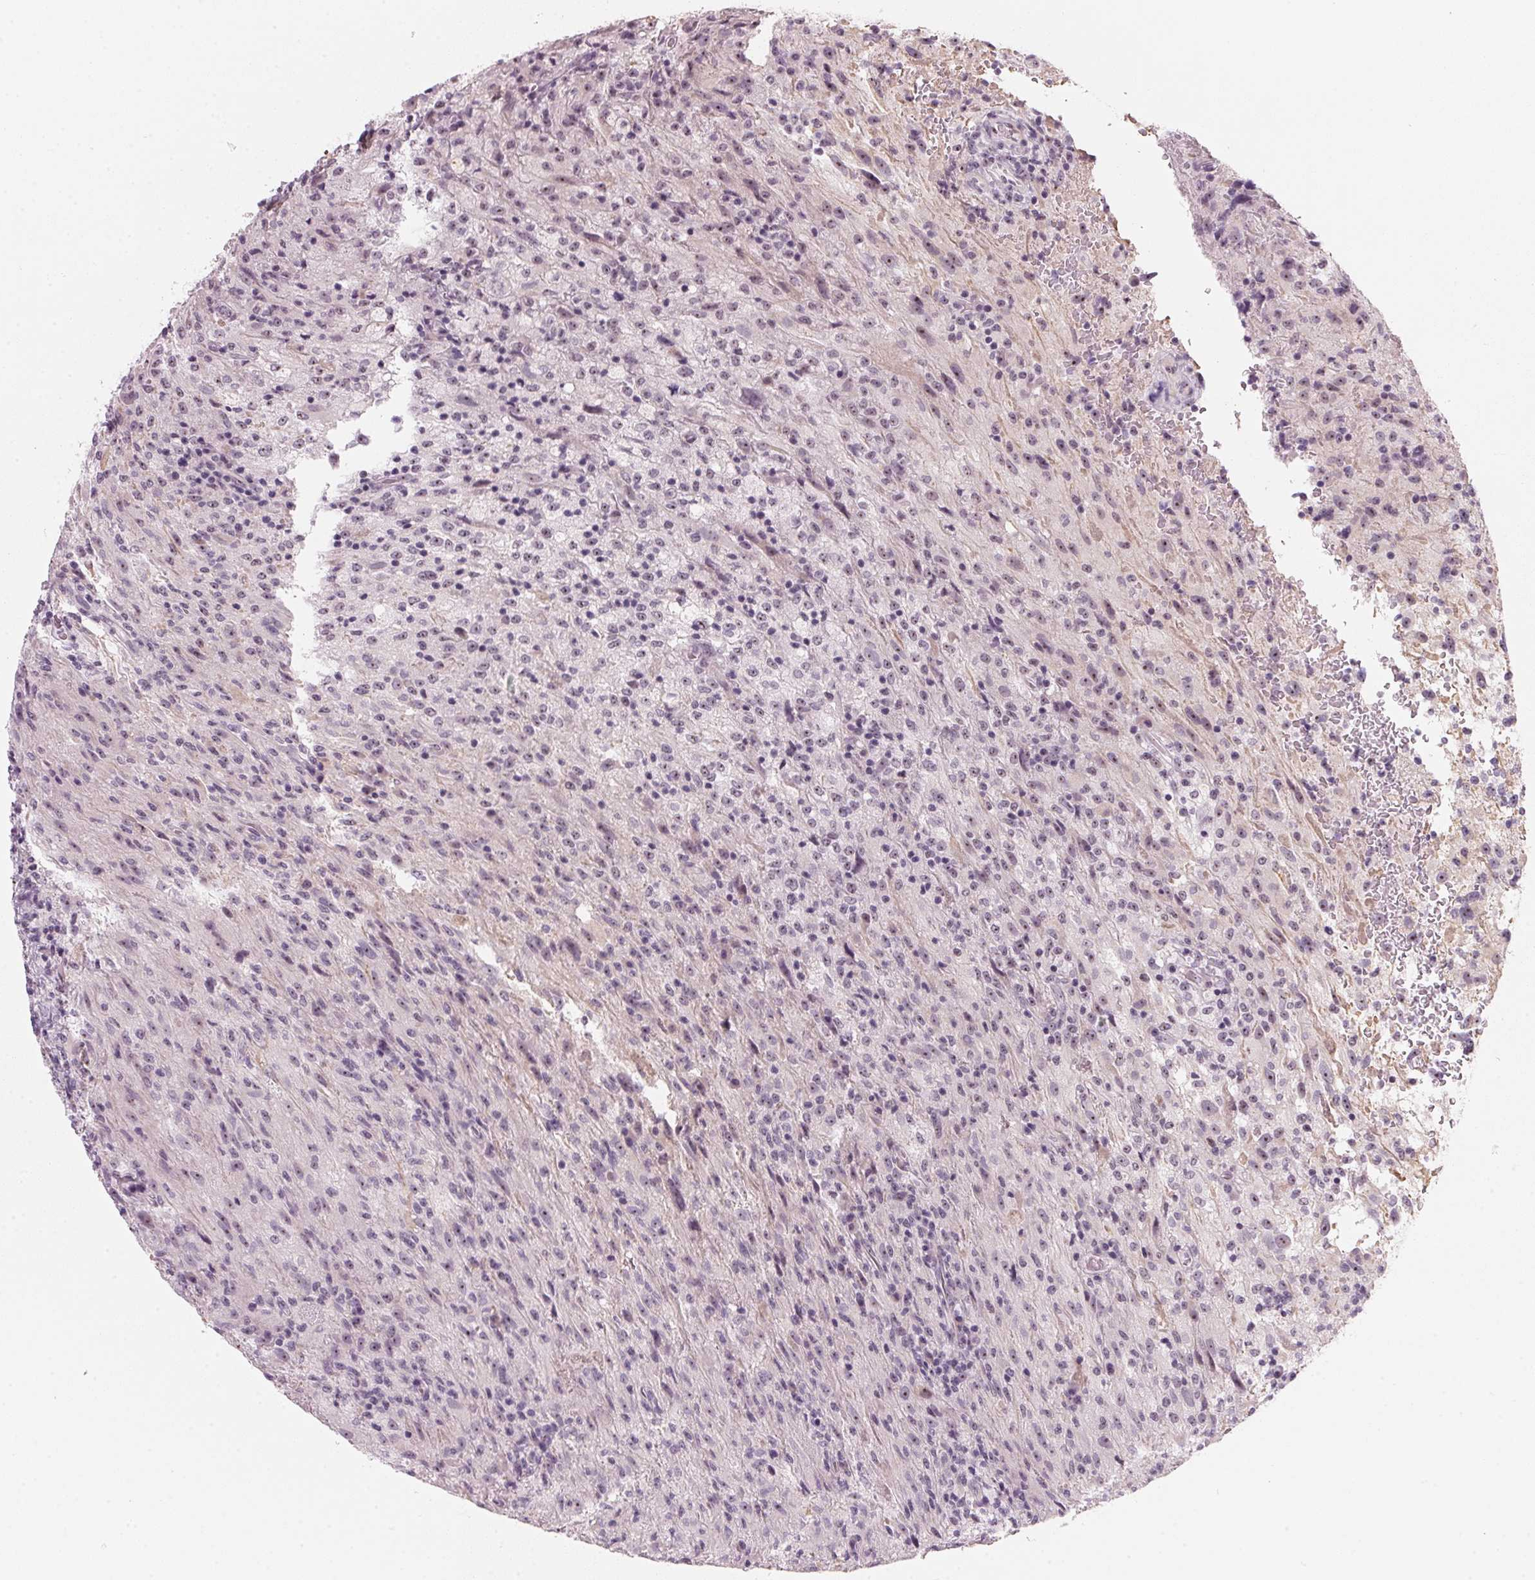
{"staining": {"intensity": "weak", "quantity": "<25%", "location": "nuclear"}, "tissue": "glioma", "cell_type": "Tumor cells", "image_type": "cancer", "snomed": [{"axis": "morphology", "description": "Glioma, malignant, High grade"}, {"axis": "topography", "description": "Brain"}], "caption": "The immunohistochemistry micrograph has no significant staining in tumor cells of malignant glioma (high-grade) tissue.", "gene": "DNTTIP2", "patient": {"sex": "male", "age": 68}}